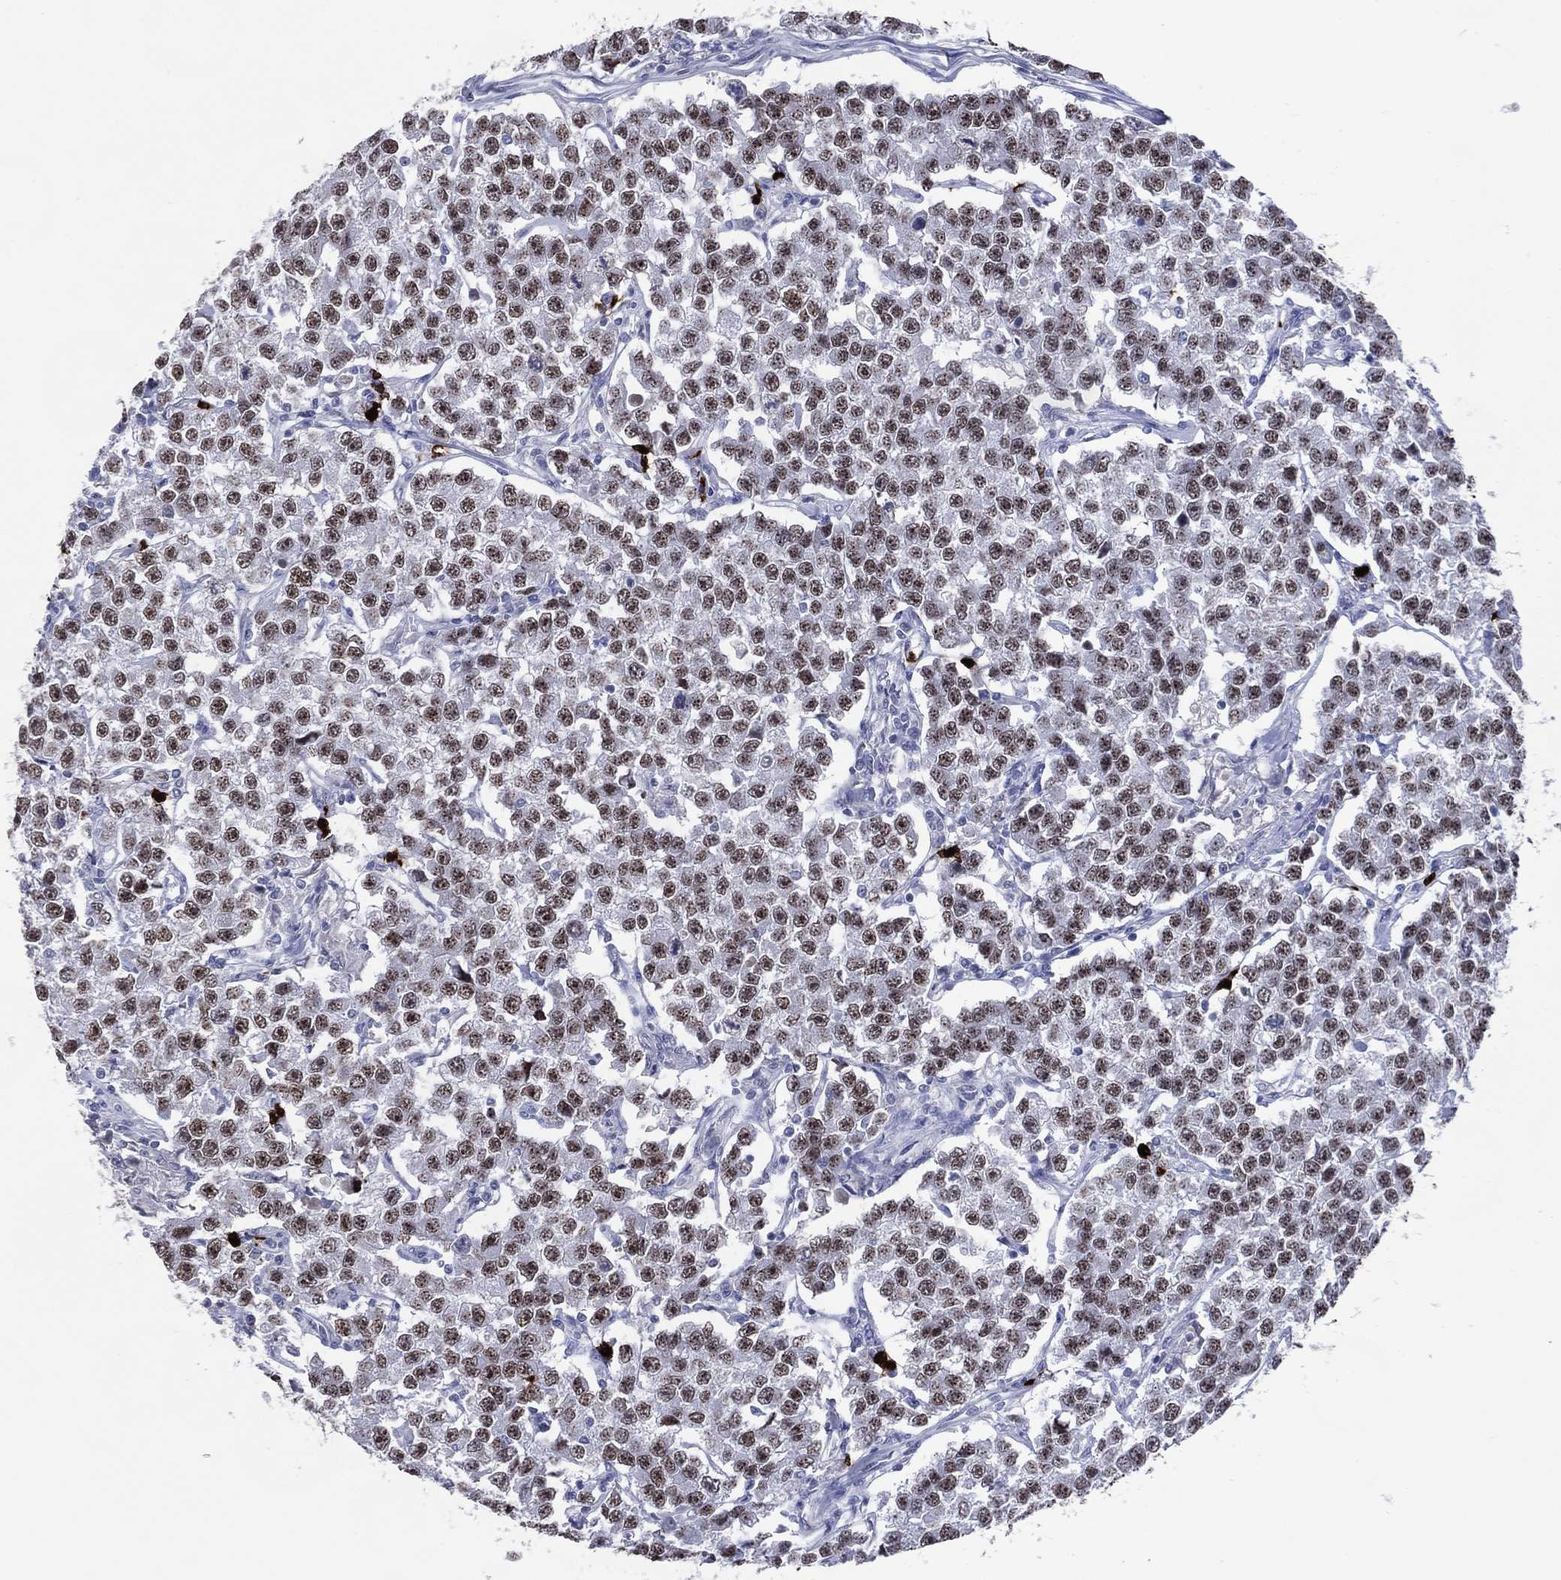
{"staining": {"intensity": "weak", "quantity": ">75%", "location": "nuclear"}, "tissue": "testis cancer", "cell_type": "Tumor cells", "image_type": "cancer", "snomed": [{"axis": "morphology", "description": "Seminoma, NOS"}, {"axis": "topography", "description": "Testis"}], "caption": "IHC (DAB (3,3'-diaminobenzidine)) staining of human testis cancer demonstrates weak nuclear protein staining in approximately >75% of tumor cells. The staining was performed using DAB (3,3'-diaminobenzidine), with brown indicating positive protein expression. Nuclei are stained blue with hematoxylin.", "gene": "CFAP58", "patient": {"sex": "male", "age": 59}}